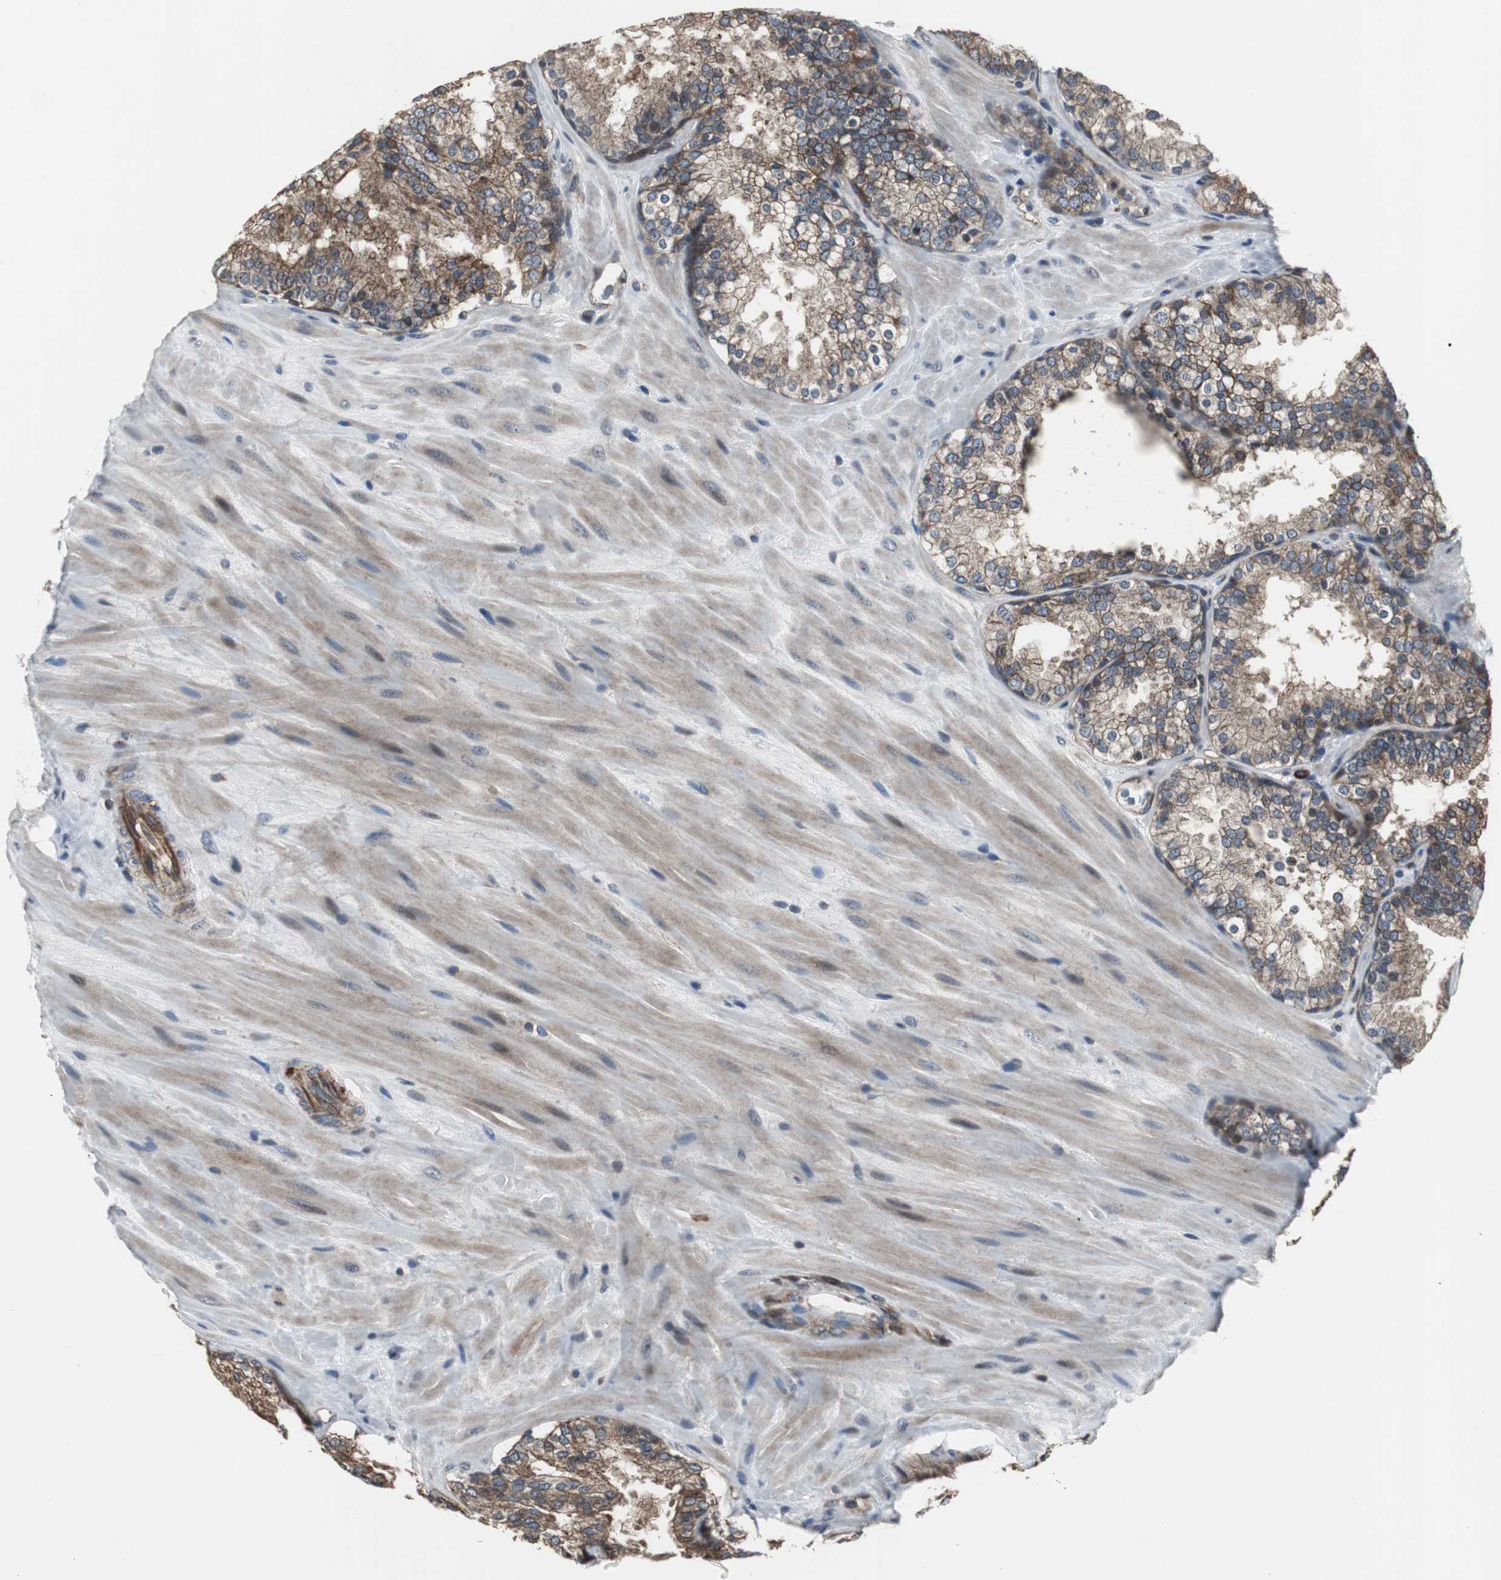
{"staining": {"intensity": "moderate", "quantity": "25%-75%", "location": "cytoplasmic/membranous"}, "tissue": "prostate cancer", "cell_type": "Tumor cells", "image_type": "cancer", "snomed": [{"axis": "morphology", "description": "Adenocarcinoma, High grade"}, {"axis": "topography", "description": "Prostate"}], "caption": "High-power microscopy captured an IHC image of prostate cancer (adenocarcinoma (high-grade)), revealing moderate cytoplasmic/membranous staining in approximately 25%-75% of tumor cells.", "gene": "CHP1", "patient": {"sex": "male", "age": 70}}